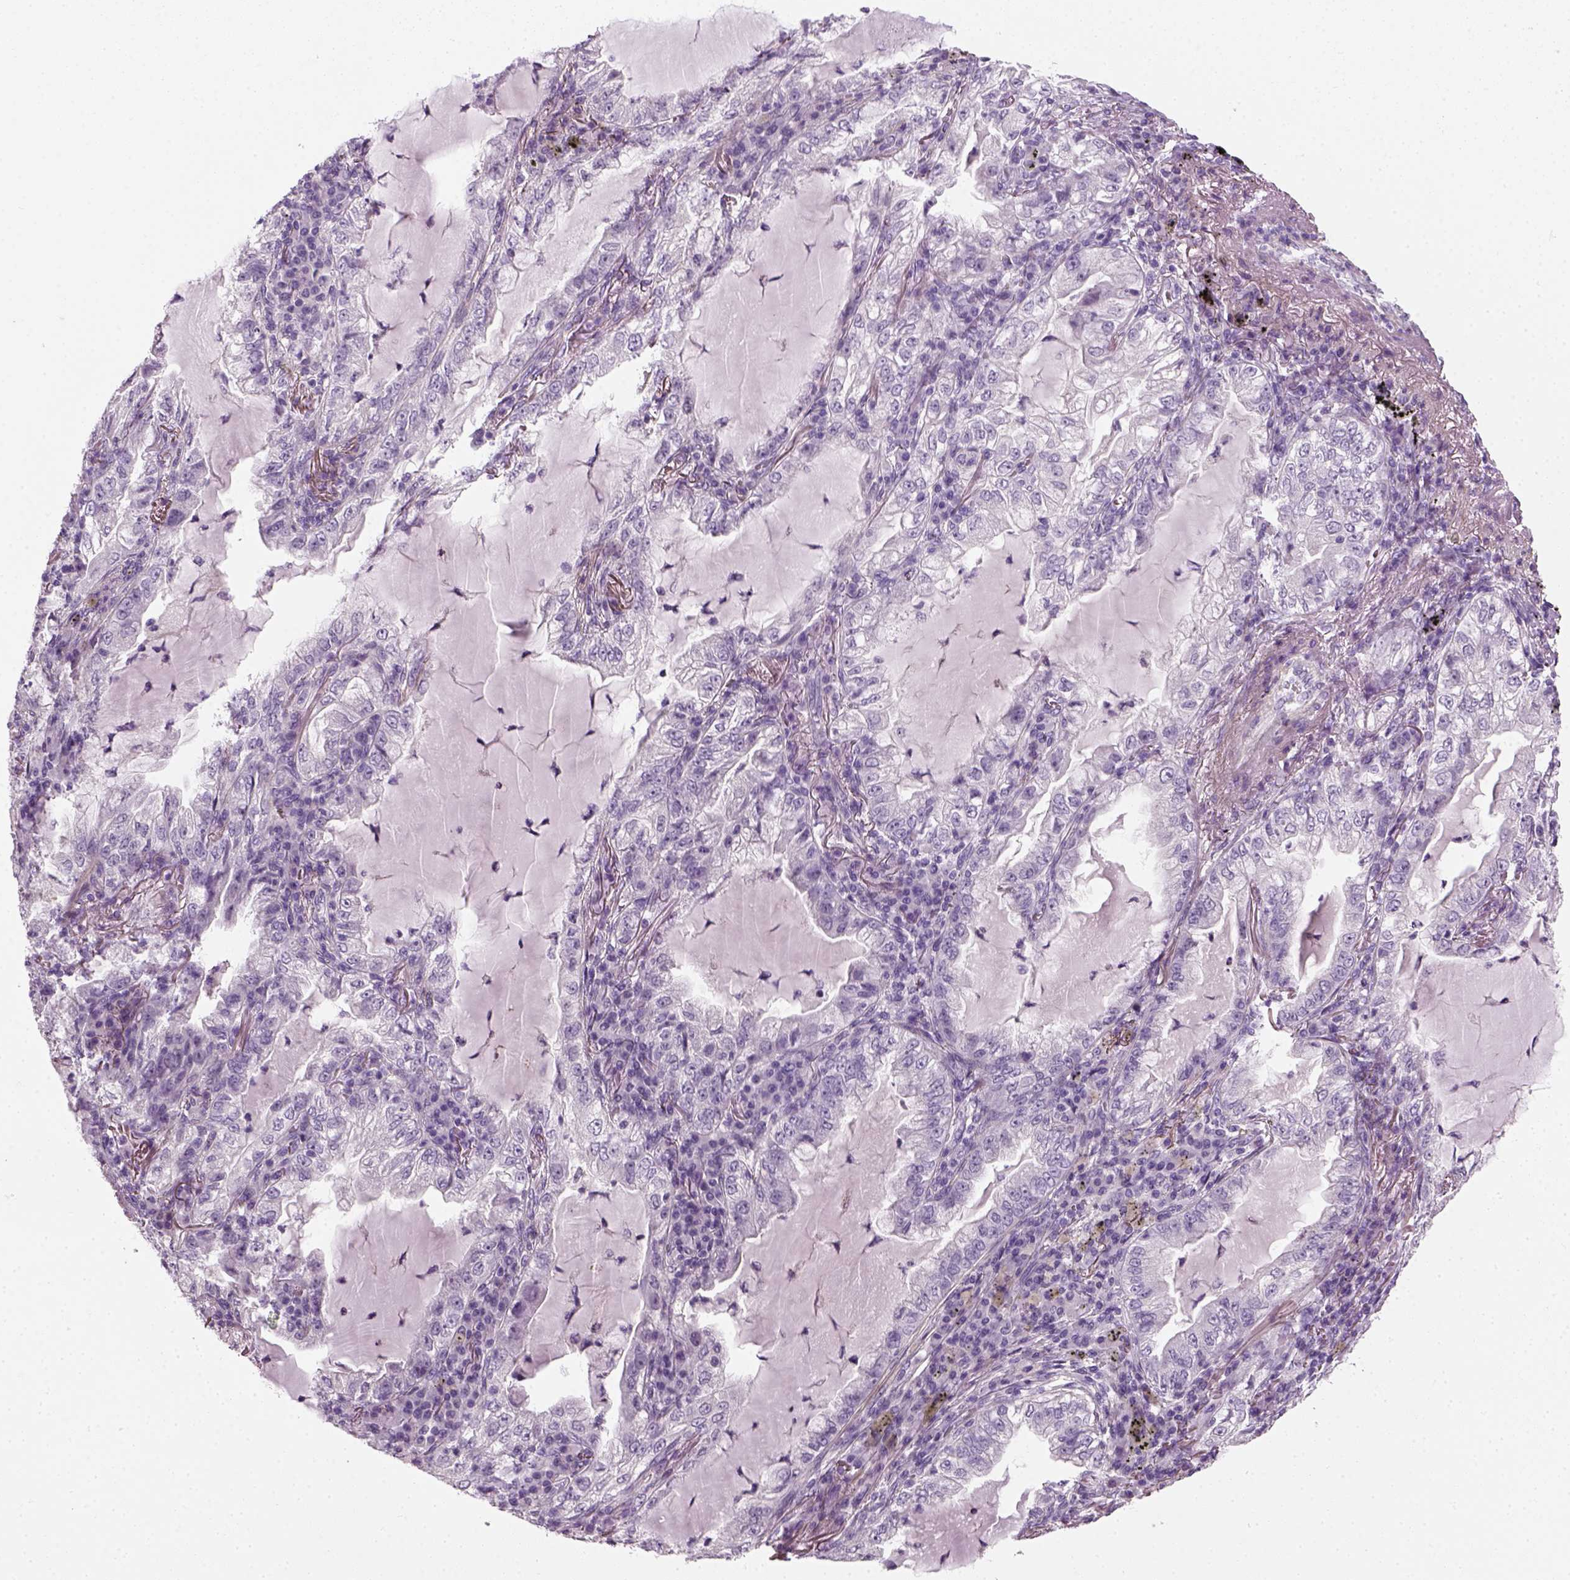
{"staining": {"intensity": "negative", "quantity": "none", "location": "none"}, "tissue": "lung cancer", "cell_type": "Tumor cells", "image_type": "cancer", "snomed": [{"axis": "morphology", "description": "Adenocarcinoma, NOS"}, {"axis": "topography", "description": "Lung"}], "caption": "There is no significant expression in tumor cells of lung adenocarcinoma.", "gene": "ELOVL3", "patient": {"sex": "female", "age": 73}}